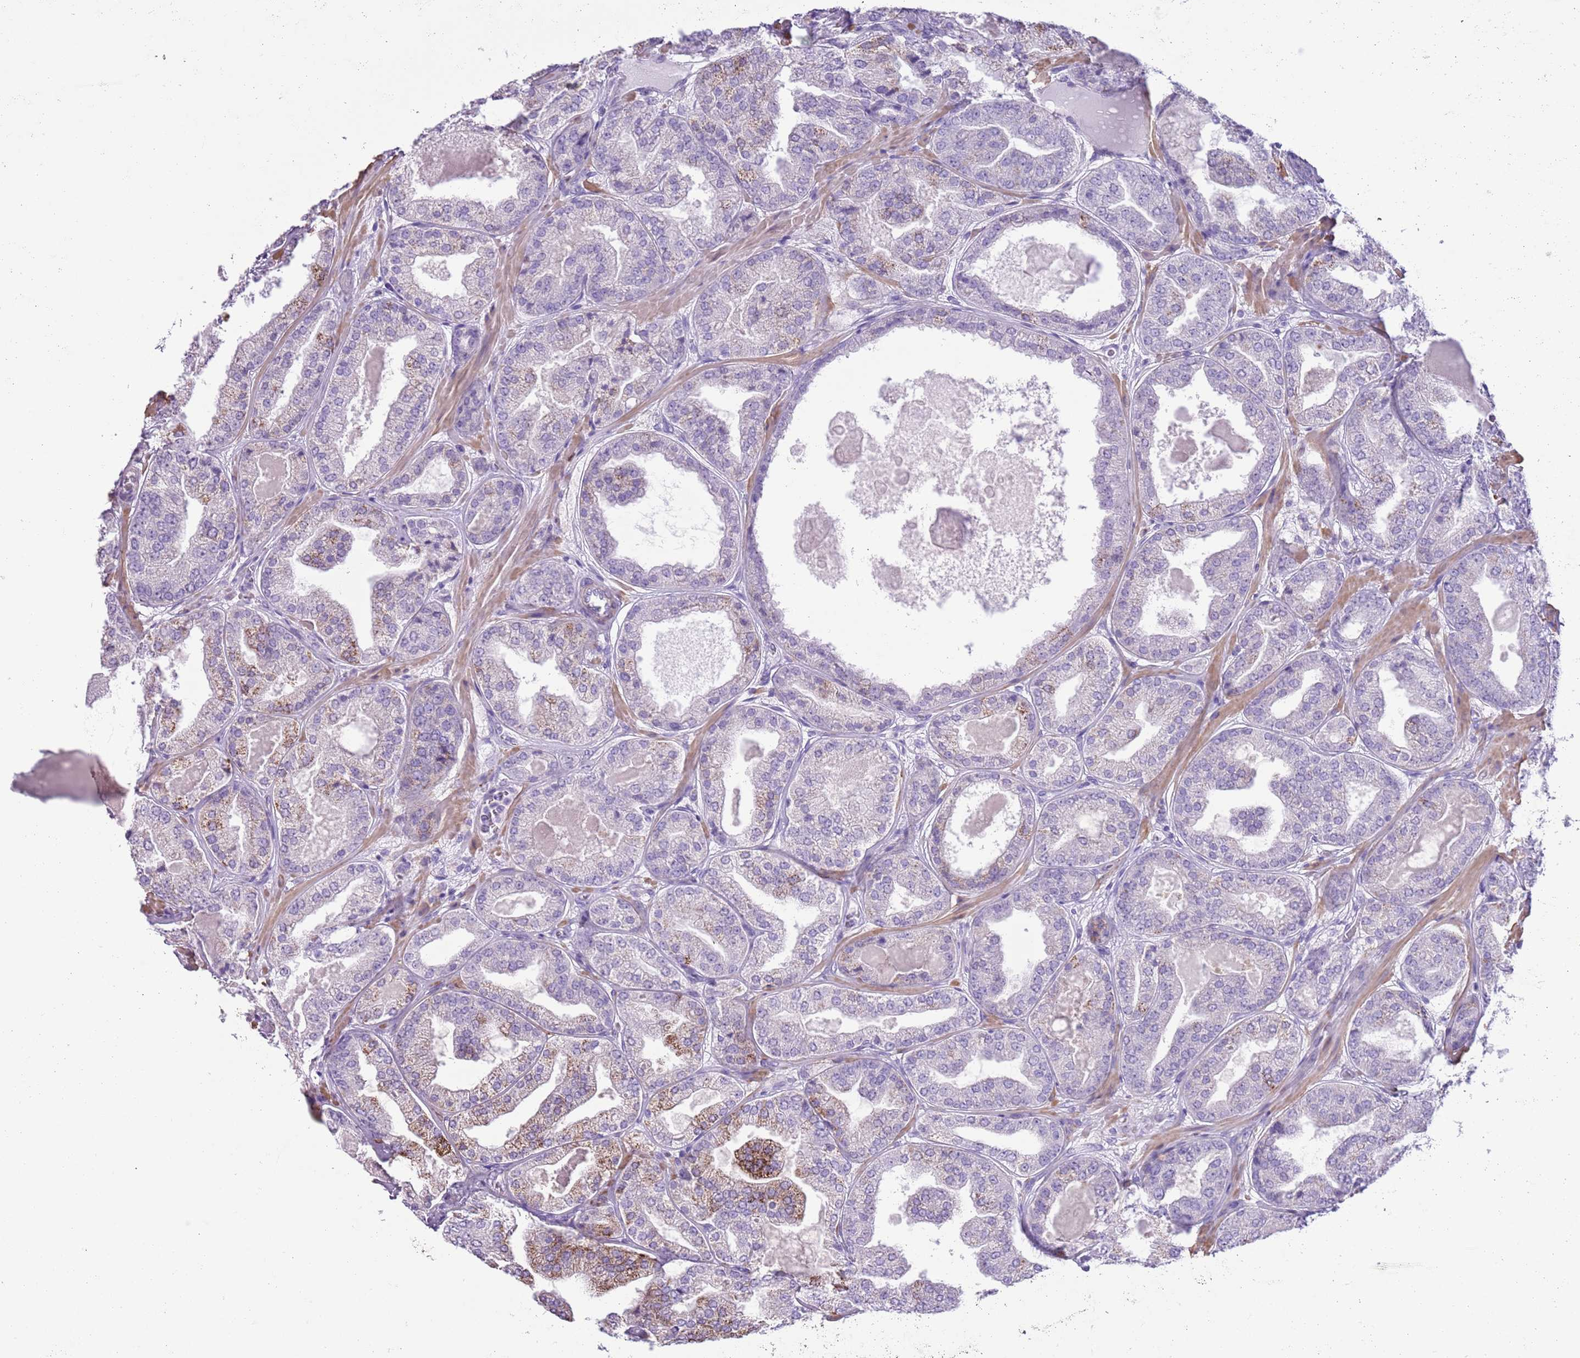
{"staining": {"intensity": "moderate", "quantity": "<25%", "location": "cytoplasmic/membranous"}, "tissue": "prostate cancer", "cell_type": "Tumor cells", "image_type": "cancer", "snomed": [{"axis": "morphology", "description": "Adenocarcinoma, High grade"}, {"axis": "topography", "description": "Prostate"}], "caption": "The histopathology image shows immunohistochemical staining of prostate cancer (adenocarcinoma (high-grade)). There is moderate cytoplasmic/membranous staining is appreciated in about <25% of tumor cells.", "gene": "SLC7A14", "patient": {"sex": "male", "age": 63}}